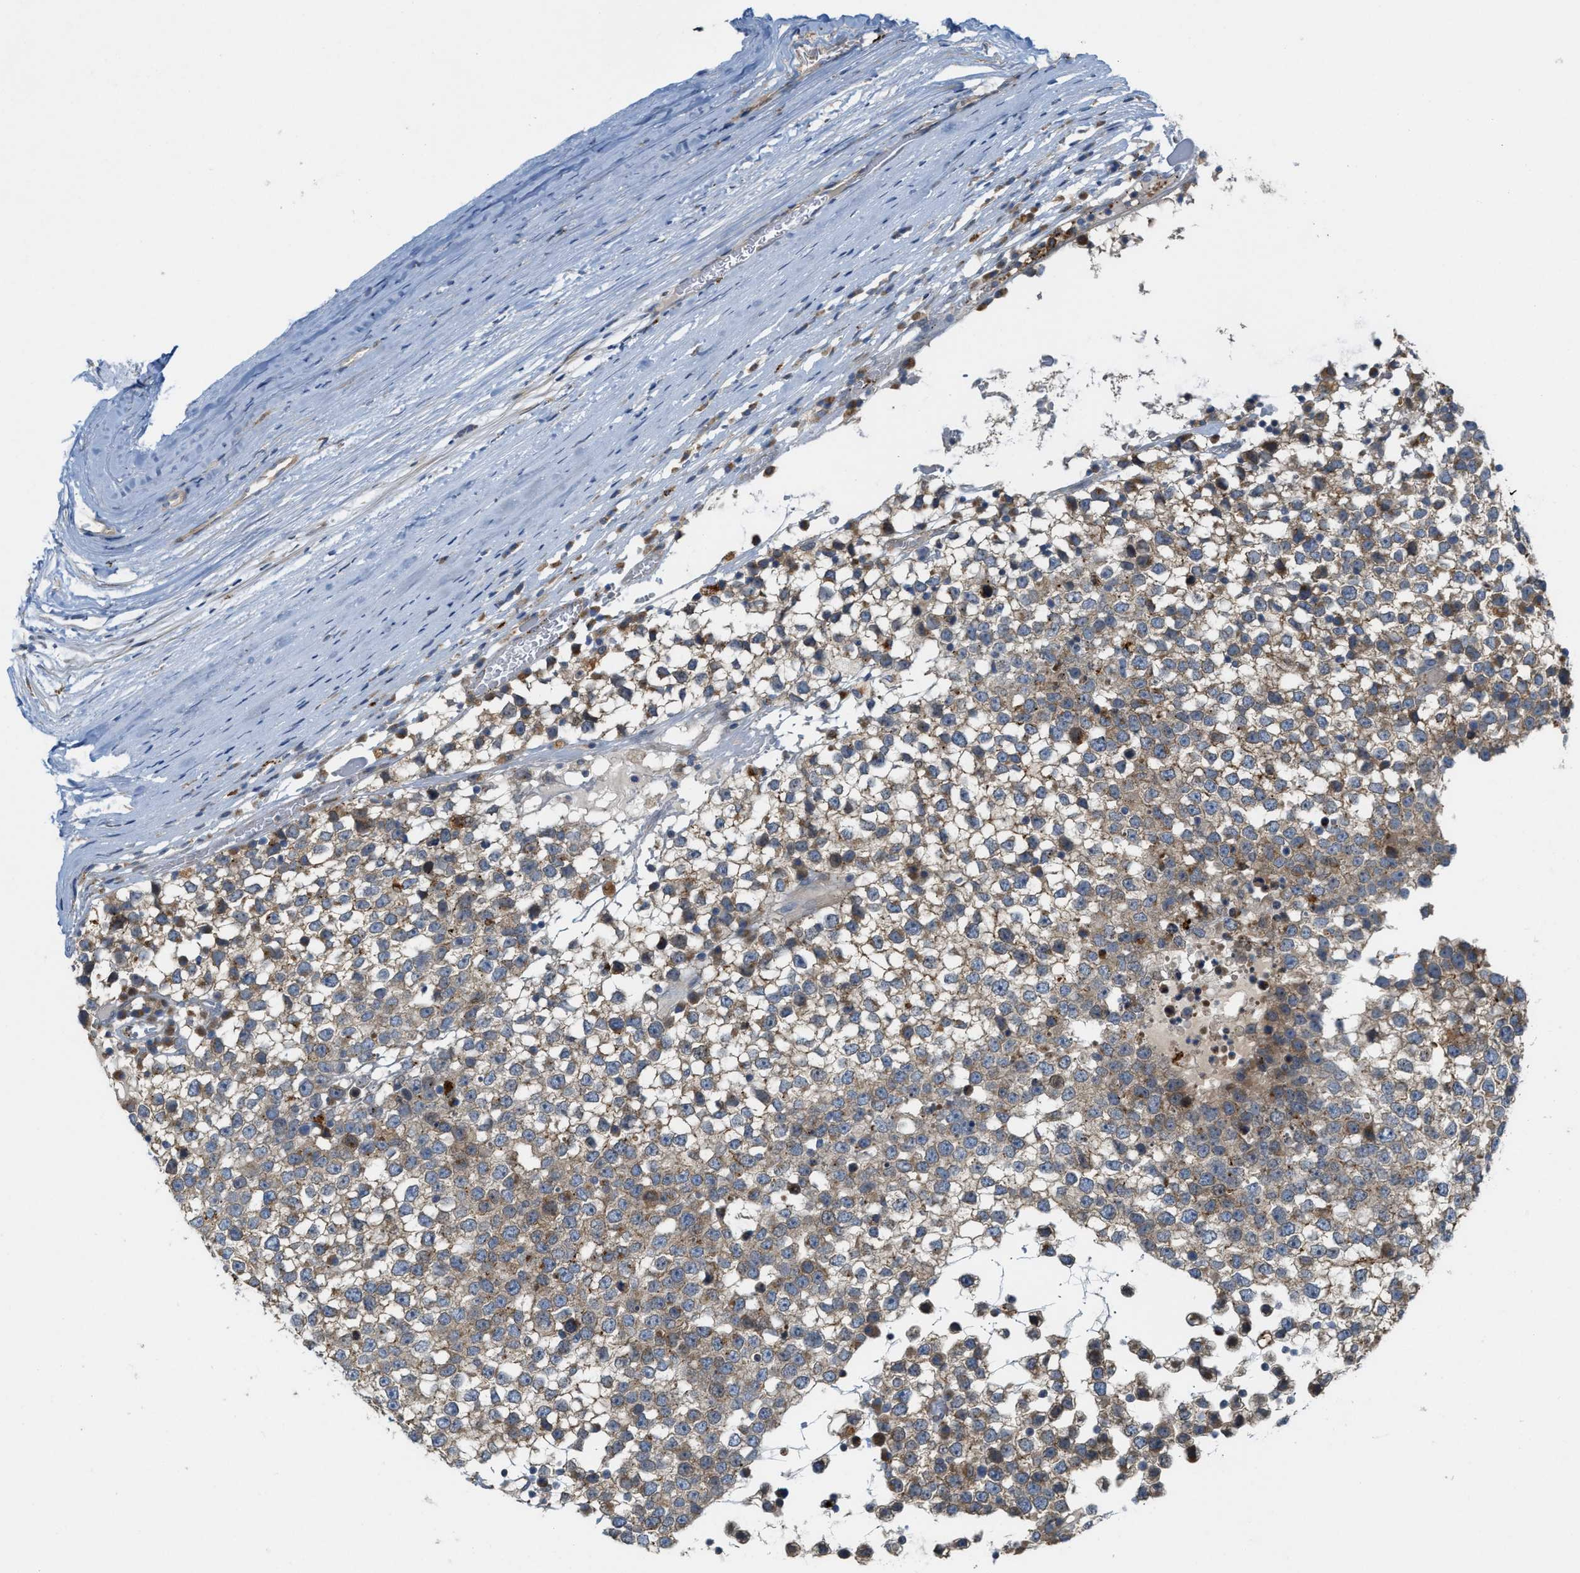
{"staining": {"intensity": "weak", "quantity": ">75%", "location": "cytoplasmic/membranous"}, "tissue": "testis cancer", "cell_type": "Tumor cells", "image_type": "cancer", "snomed": [{"axis": "morphology", "description": "Seminoma, NOS"}, {"axis": "topography", "description": "Testis"}], "caption": "Tumor cells exhibit low levels of weak cytoplasmic/membranous expression in about >75% of cells in seminoma (testis). (IHC, brightfield microscopy, high magnification).", "gene": "KLHDC10", "patient": {"sex": "male", "age": 65}}